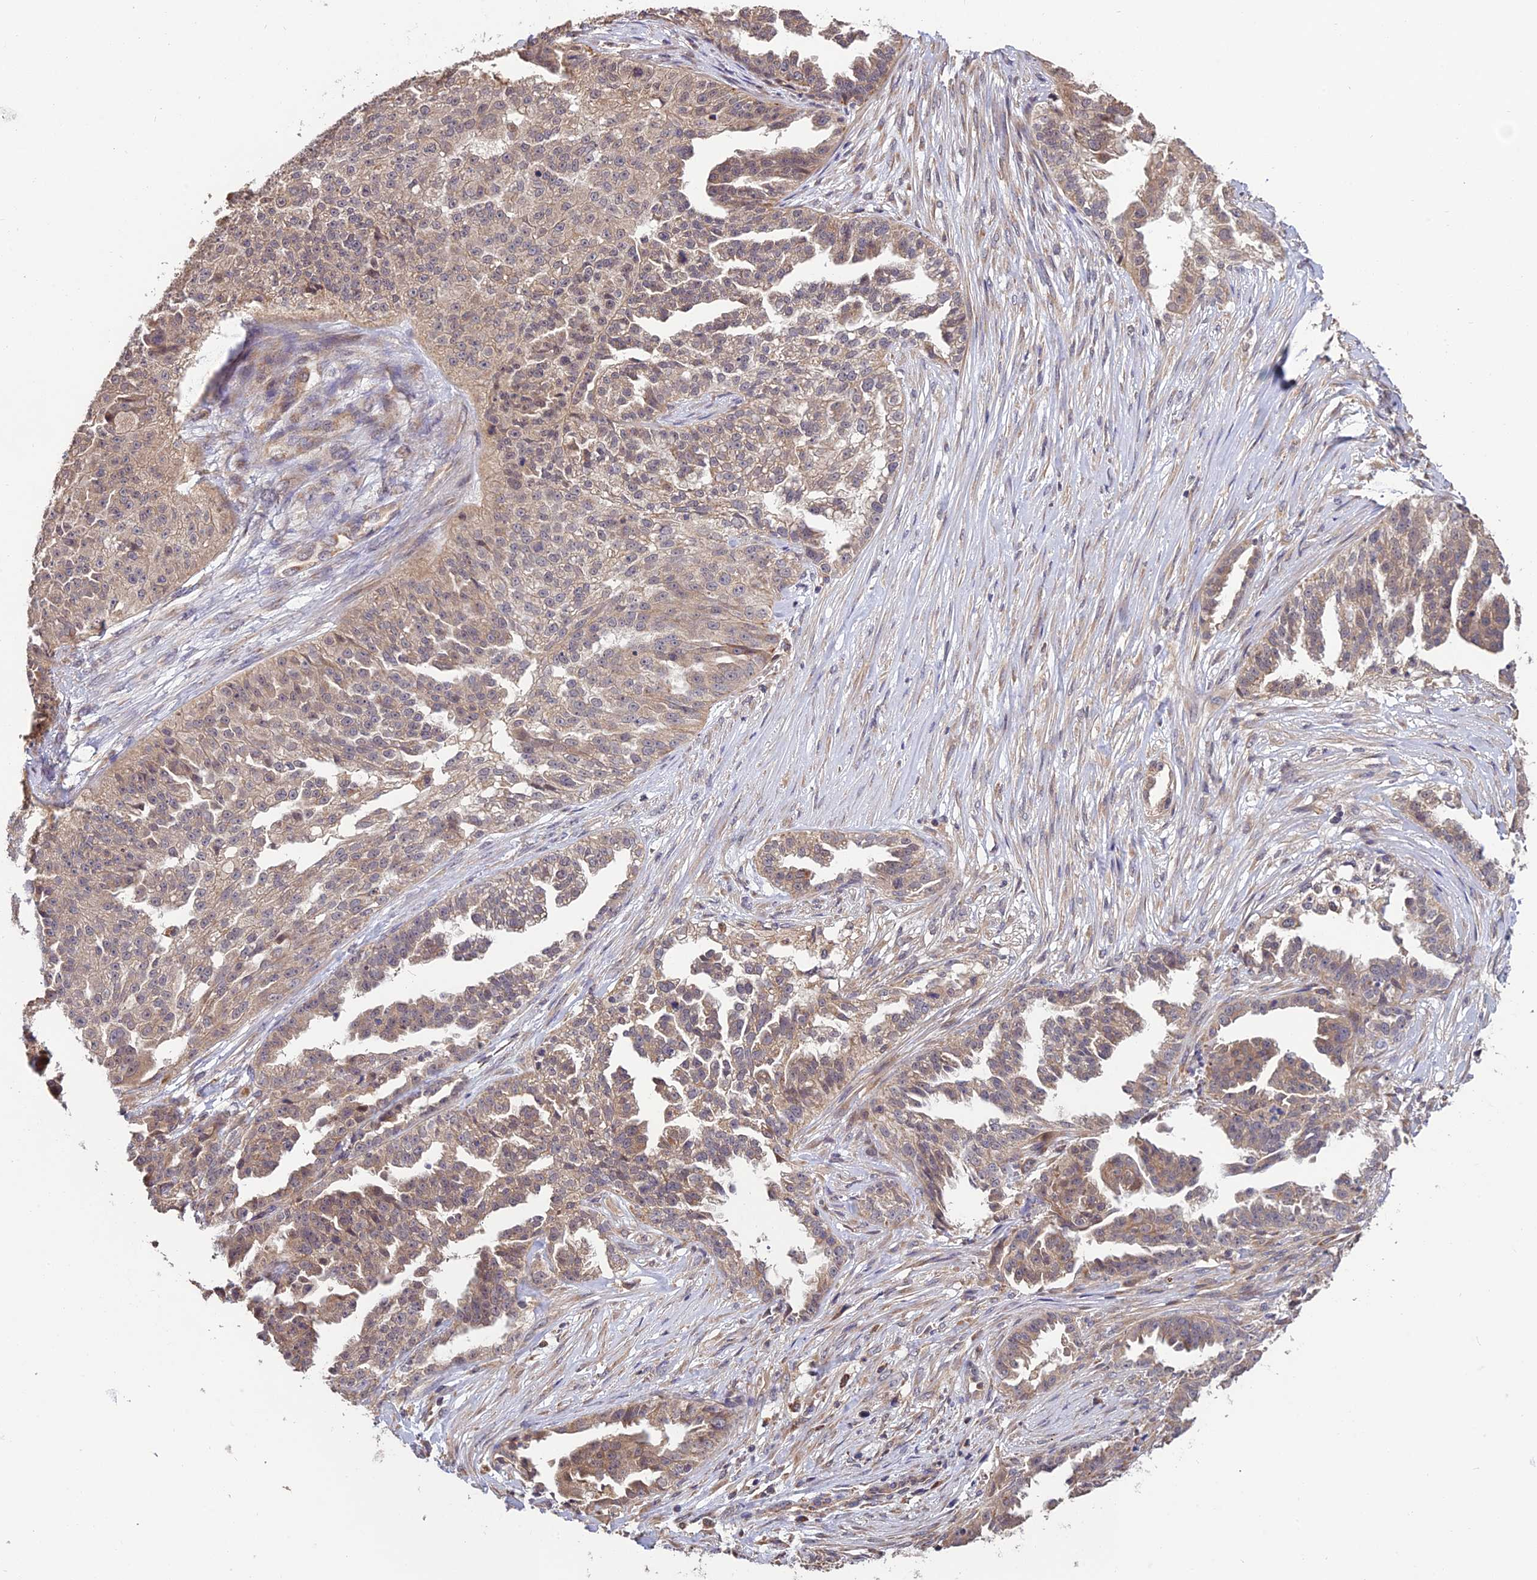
{"staining": {"intensity": "weak", "quantity": ">75%", "location": "cytoplasmic/membranous"}, "tissue": "ovarian cancer", "cell_type": "Tumor cells", "image_type": "cancer", "snomed": [{"axis": "morphology", "description": "Cystadenocarcinoma, serous, NOS"}, {"axis": "topography", "description": "Ovary"}], "caption": "IHC staining of serous cystadenocarcinoma (ovarian), which shows low levels of weak cytoplasmic/membranous positivity in approximately >75% of tumor cells indicating weak cytoplasmic/membranous protein staining. The staining was performed using DAB (brown) for protein detection and nuclei were counterstained in hematoxylin (blue).", "gene": "MNS1", "patient": {"sex": "female", "age": 58}}